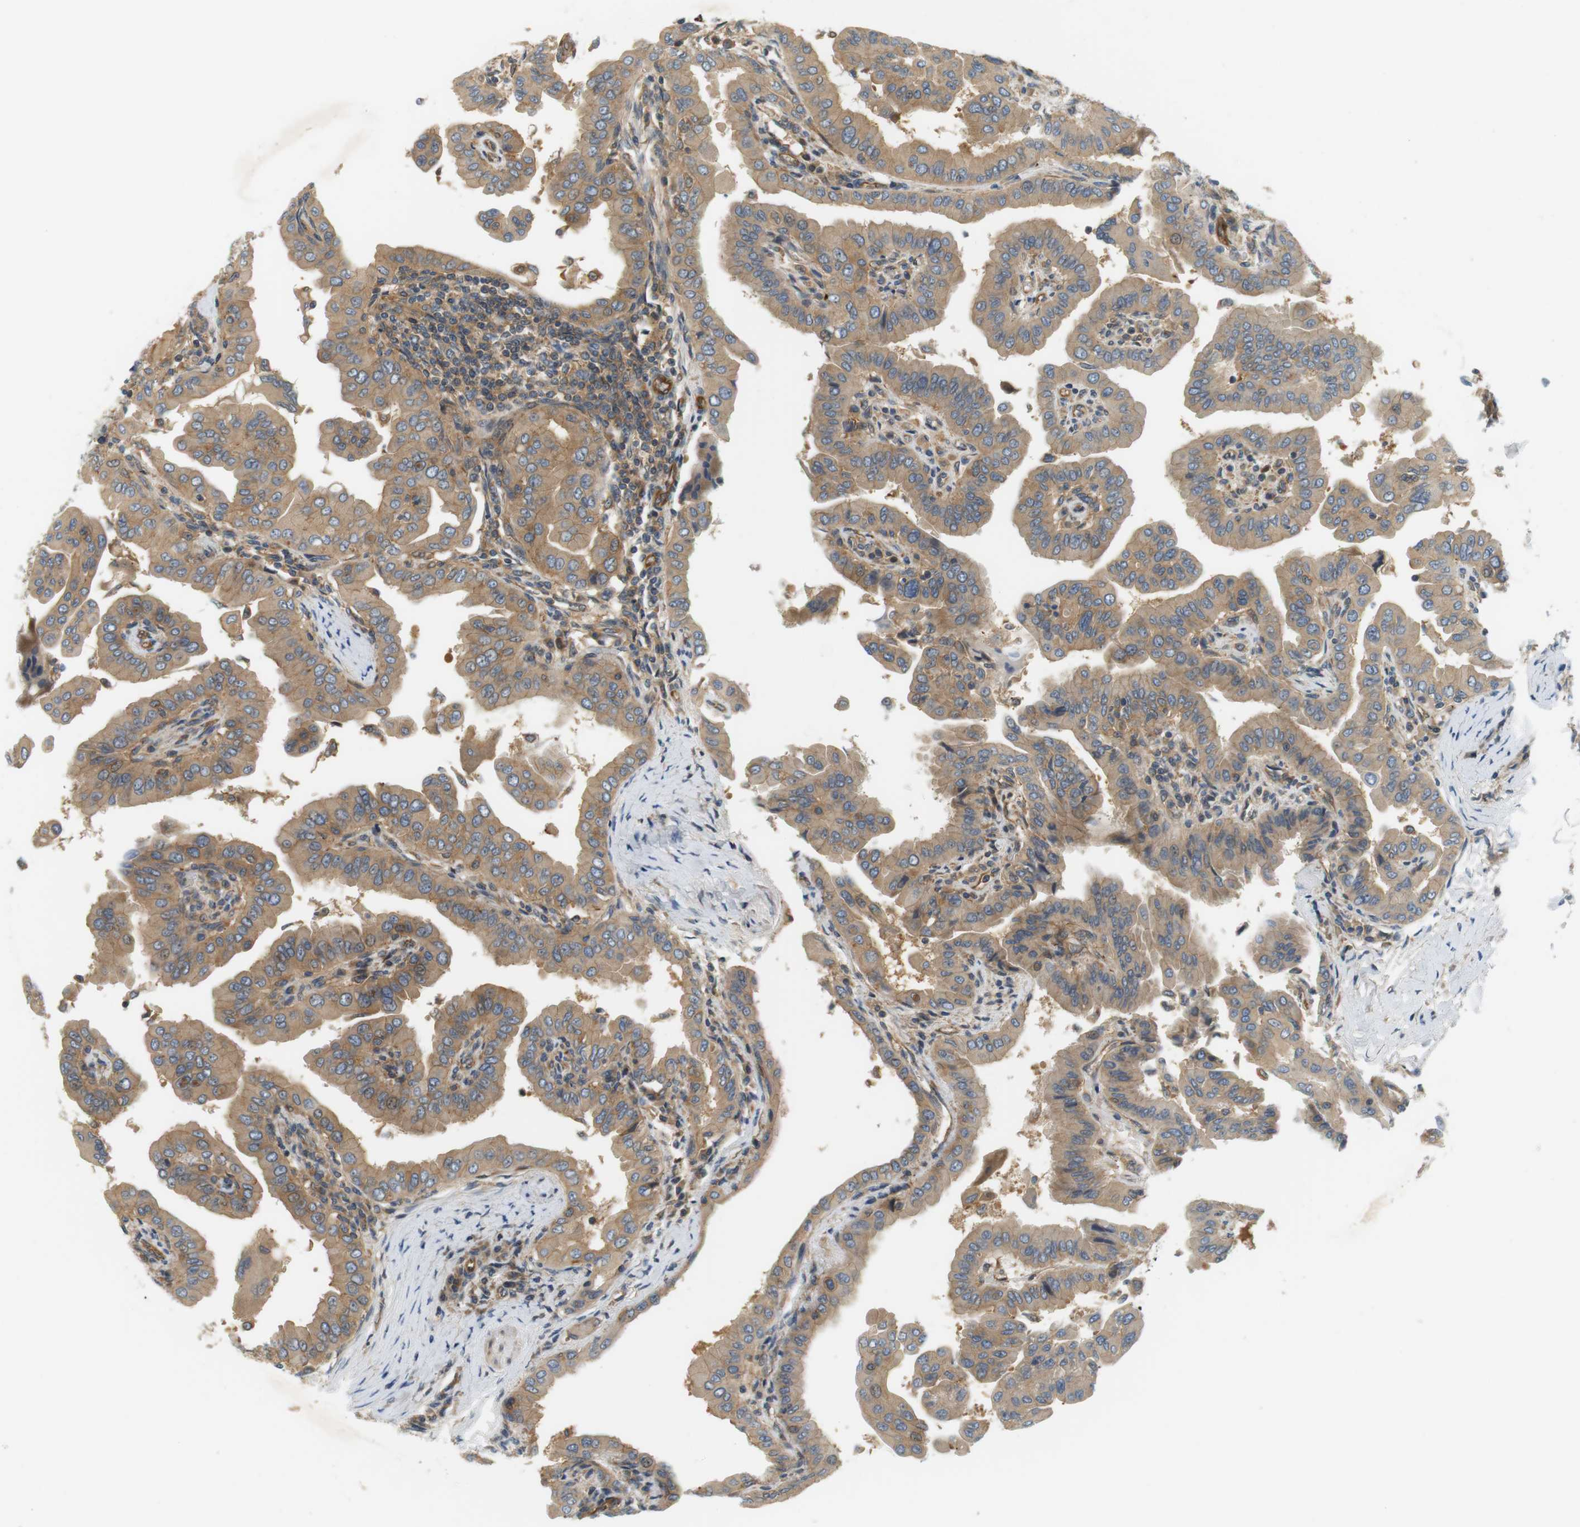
{"staining": {"intensity": "moderate", "quantity": ">75%", "location": "cytoplasmic/membranous"}, "tissue": "thyroid cancer", "cell_type": "Tumor cells", "image_type": "cancer", "snomed": [{"axis": "morphology", "description": "Papillary adenocarcinoma, NOS"}, {"axis": "topography", "description": "Thyroid gland"}], "caption": "Moderate cytoplasmic/membranous protein staining is appreciated in approximately >75% of tumor cells in thyroid cancer (papillary adenocarcinoma).", "gene": "SH3GLB1", "patient": {"sex": "male", "age": 33}}